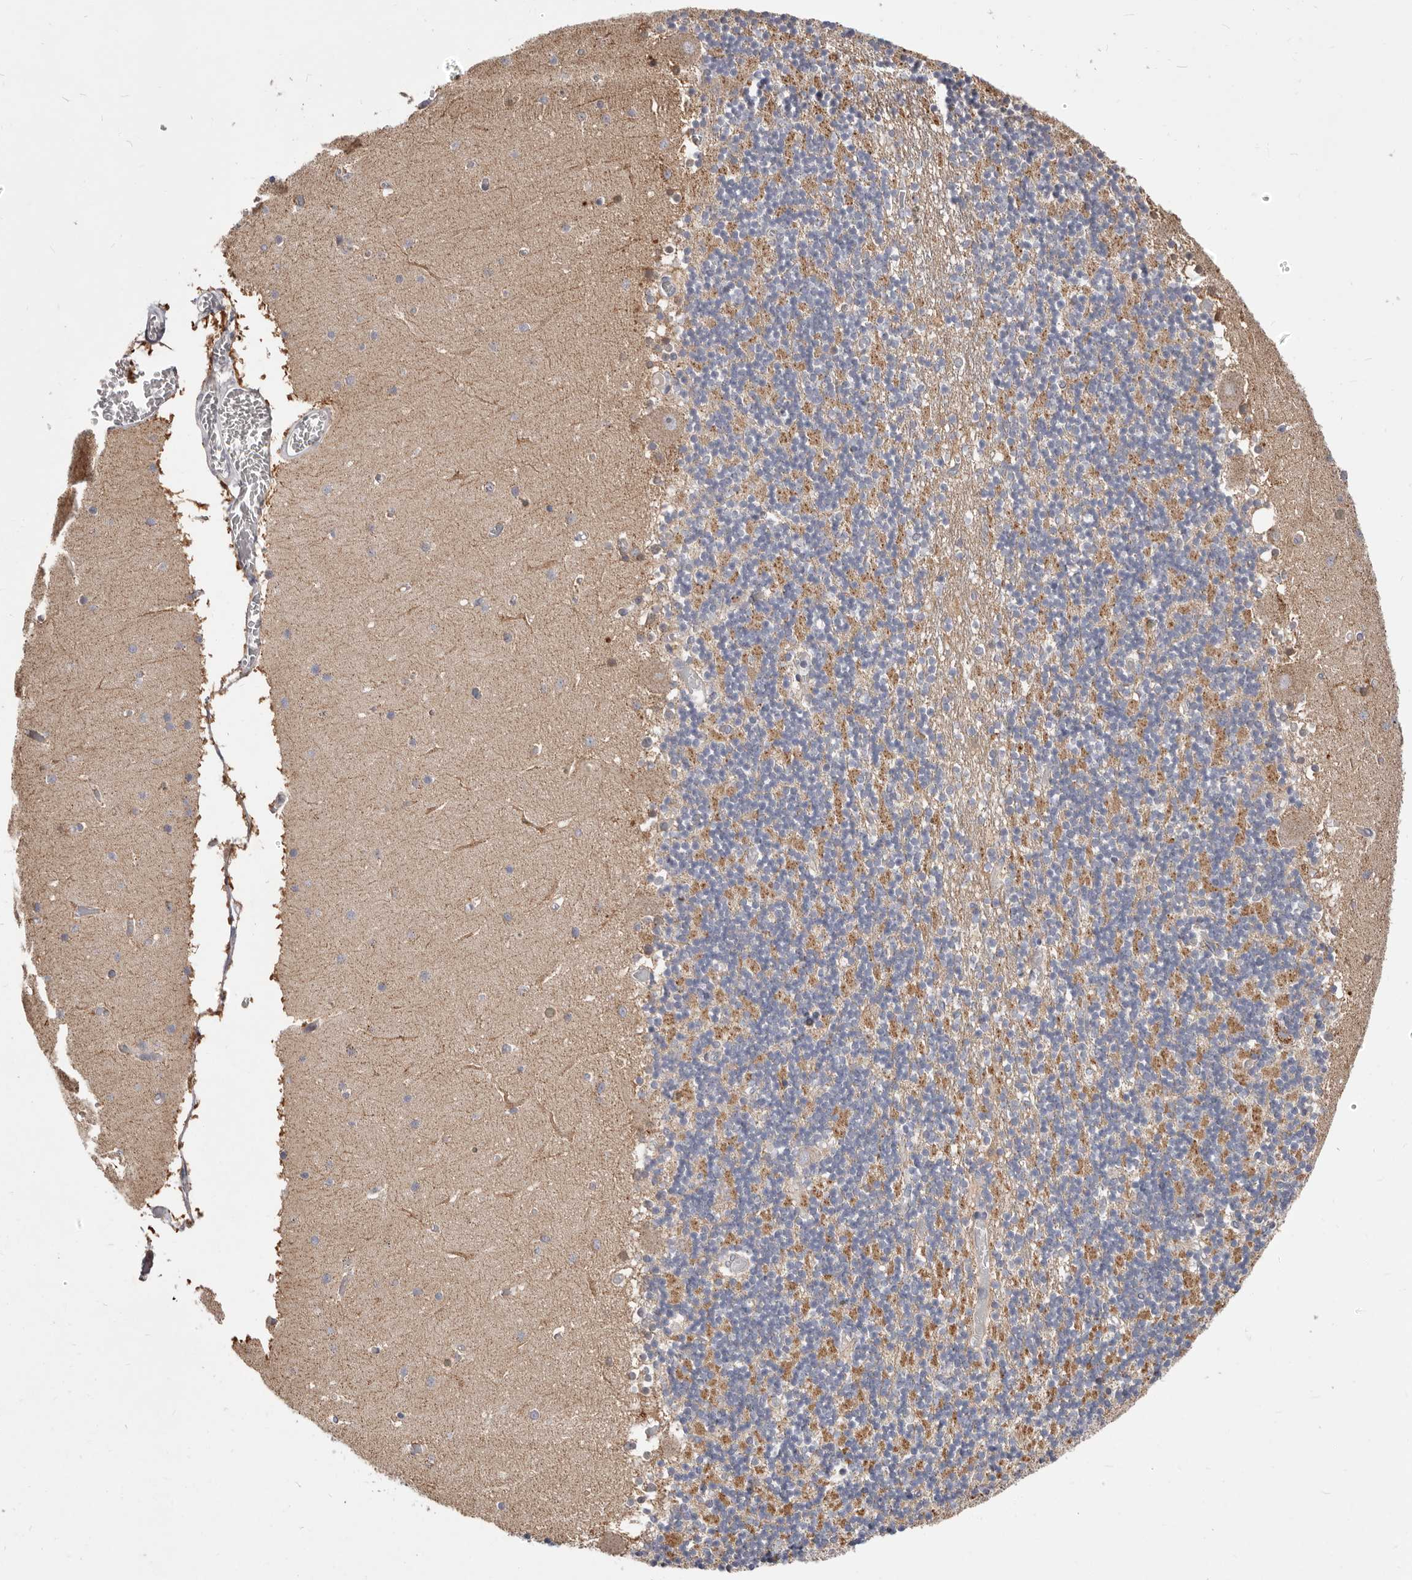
{"staining": {"intensity": "moderate", "quantity": "<25%", "location": "cytoplasmic/membranous"}, "tissue": "cerebellum", "cell_type": "Cells in granular layer", "image_type": "normal", "snomed": [{"axis": "morphology", "description": "Normal tissue, NOS"}, {"axis": "topography", "description": "Cerebellum"}], "caption": "Immunohistochemistry (IHC) image of benign cerebellum: human cerebellum stained using immunohistochemistry (IHC) shows low levels of moderate protein expression localized specifically in the cytoplasmic/membranous of cells in granular layer, appearing as a cytoplasmic/membranous brown color.", "gene": "TOR3A", "patient": {"sex": "female", "age": 28}}